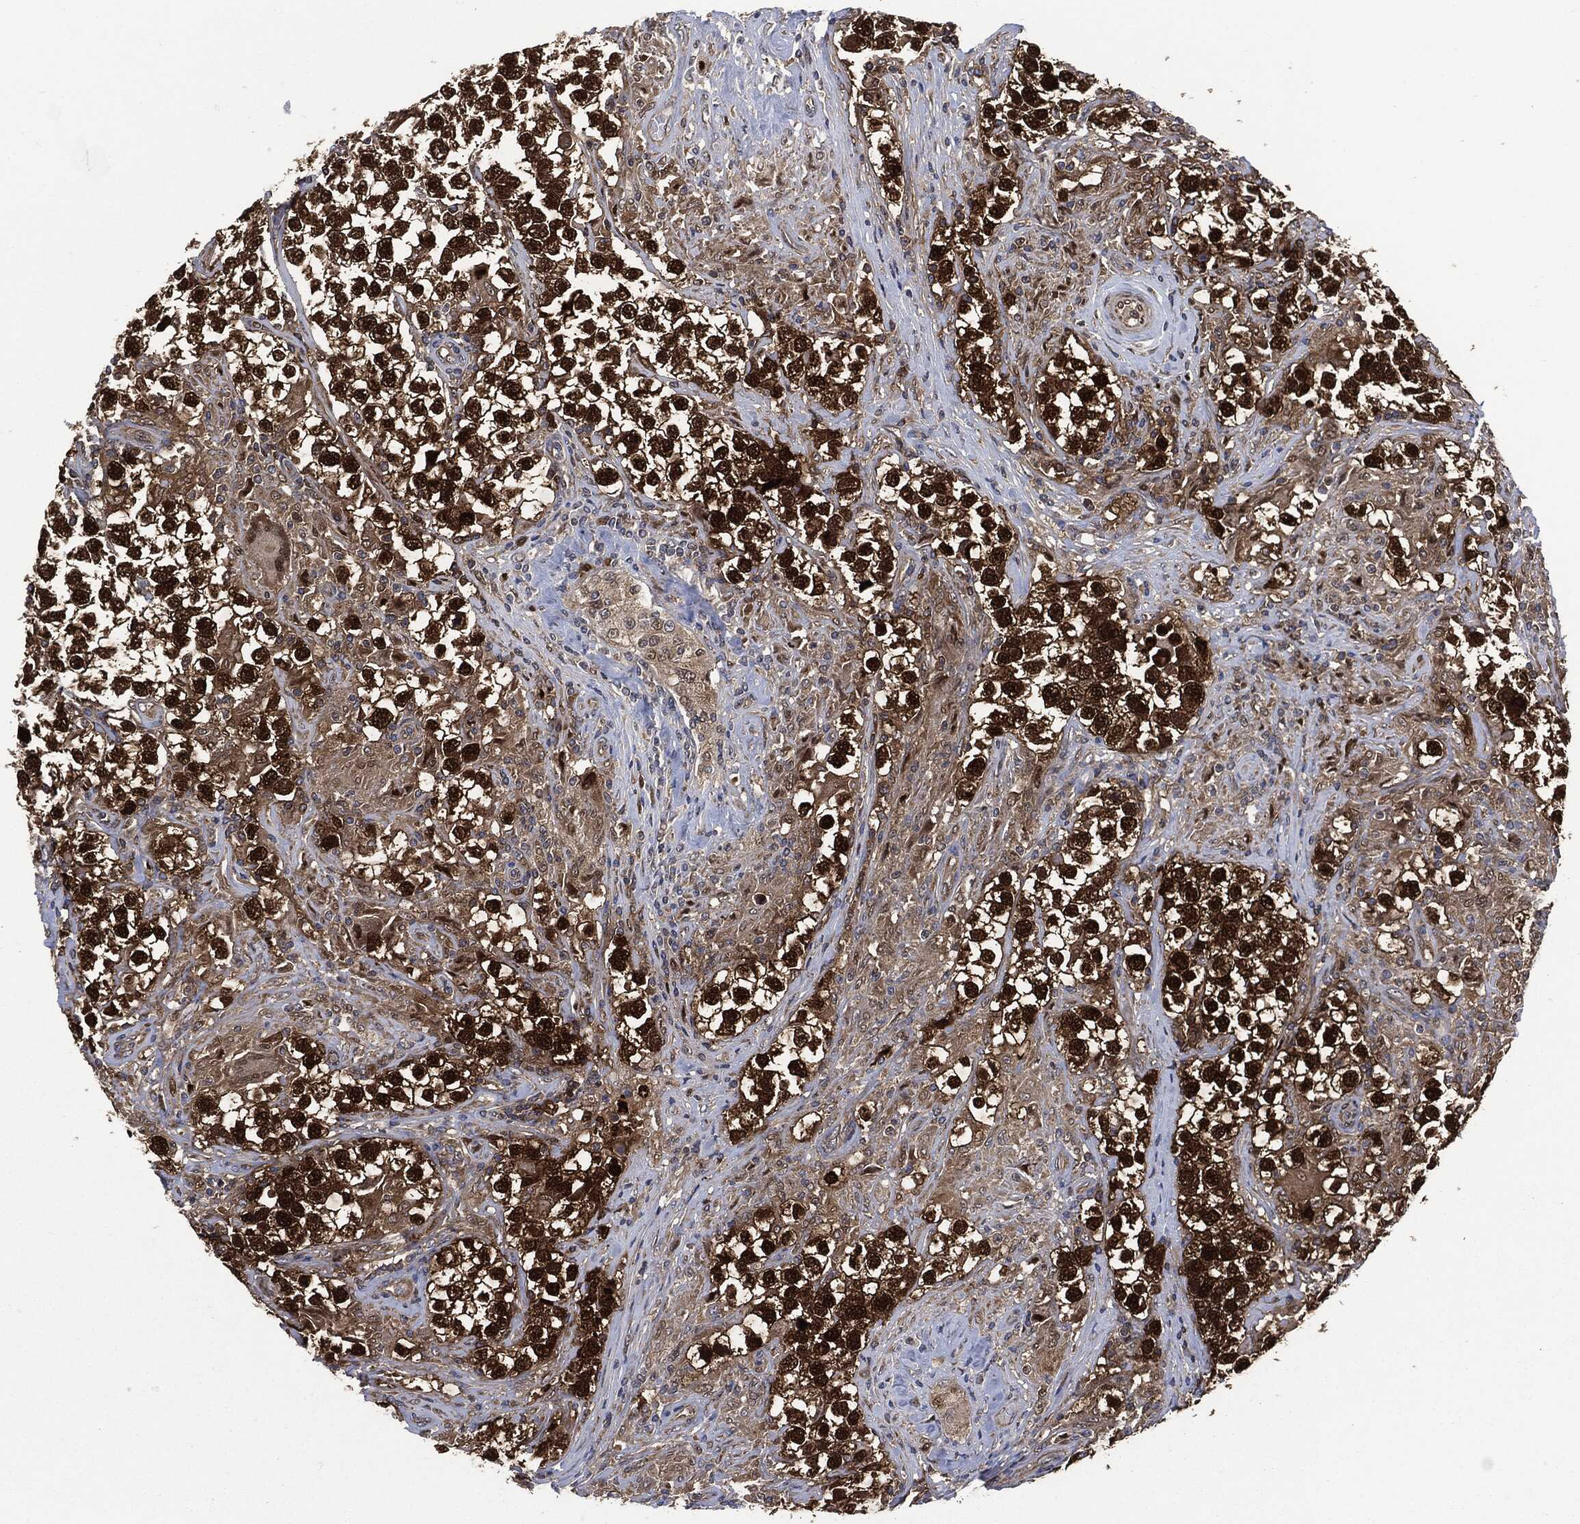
{"staining": {"intensity": "strong", "quantity": ">75%", "location": "cytoplasmic/membranous,nuclear"}, "tissue": "testis cancer", "cell_type": "Tumor cells", "image_type": "cancer", "snomed": [{"axis": "morphology", "description": "Seminoma, NOS"}, {"axis": "topography", "description": "Testis"}], "caption": "Brown immunohistochemical staining in testis cancer (seminoma) reveals strong cytoplasmic/membranous and nuclear positivity in about >75% of tumor cells. (Brightfield microscopy of DAB IHC at high magnification).", "gene": "DCTN1", "patient": {"sex": "male", "age": 46}}